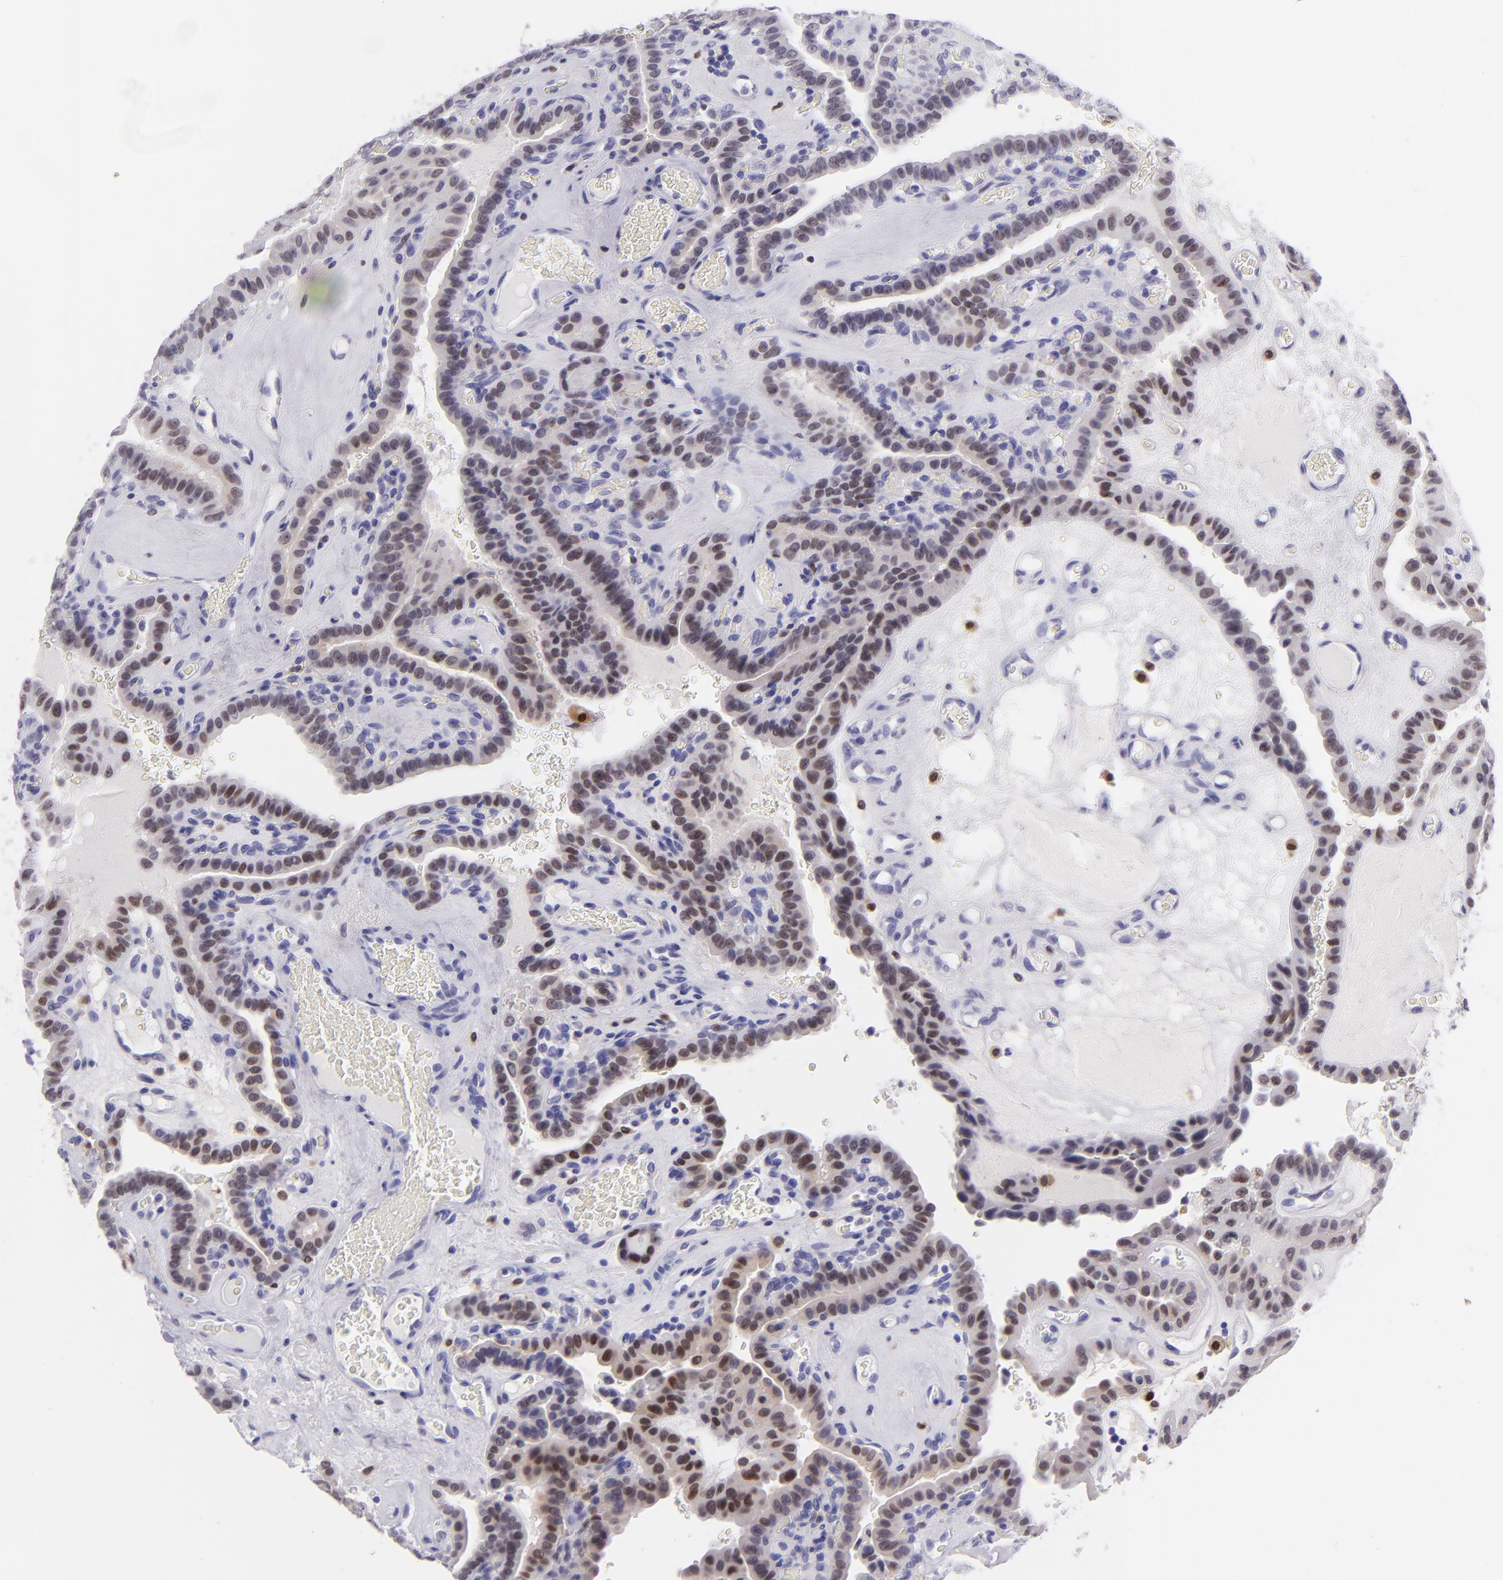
{"staining": {"intensity": "moderate", "quantity": "25%-75%", "location": "nuclear"}, "tissue": "thyroid cancer", "cell_type": "Tumor cells", "image_type": "cancer", "snomed": [{"axis": "morphology", "description": "Papillary adenocarcinoma, NOS"}, {"axis": "topography", "description": "Thyroid gland"}], "caption": "Thyroid cancer stained with a protein marker exhibits moderate staining in tumor cells.", "gene": "MITF", "patient": {"sex": "male", "age": 87}}